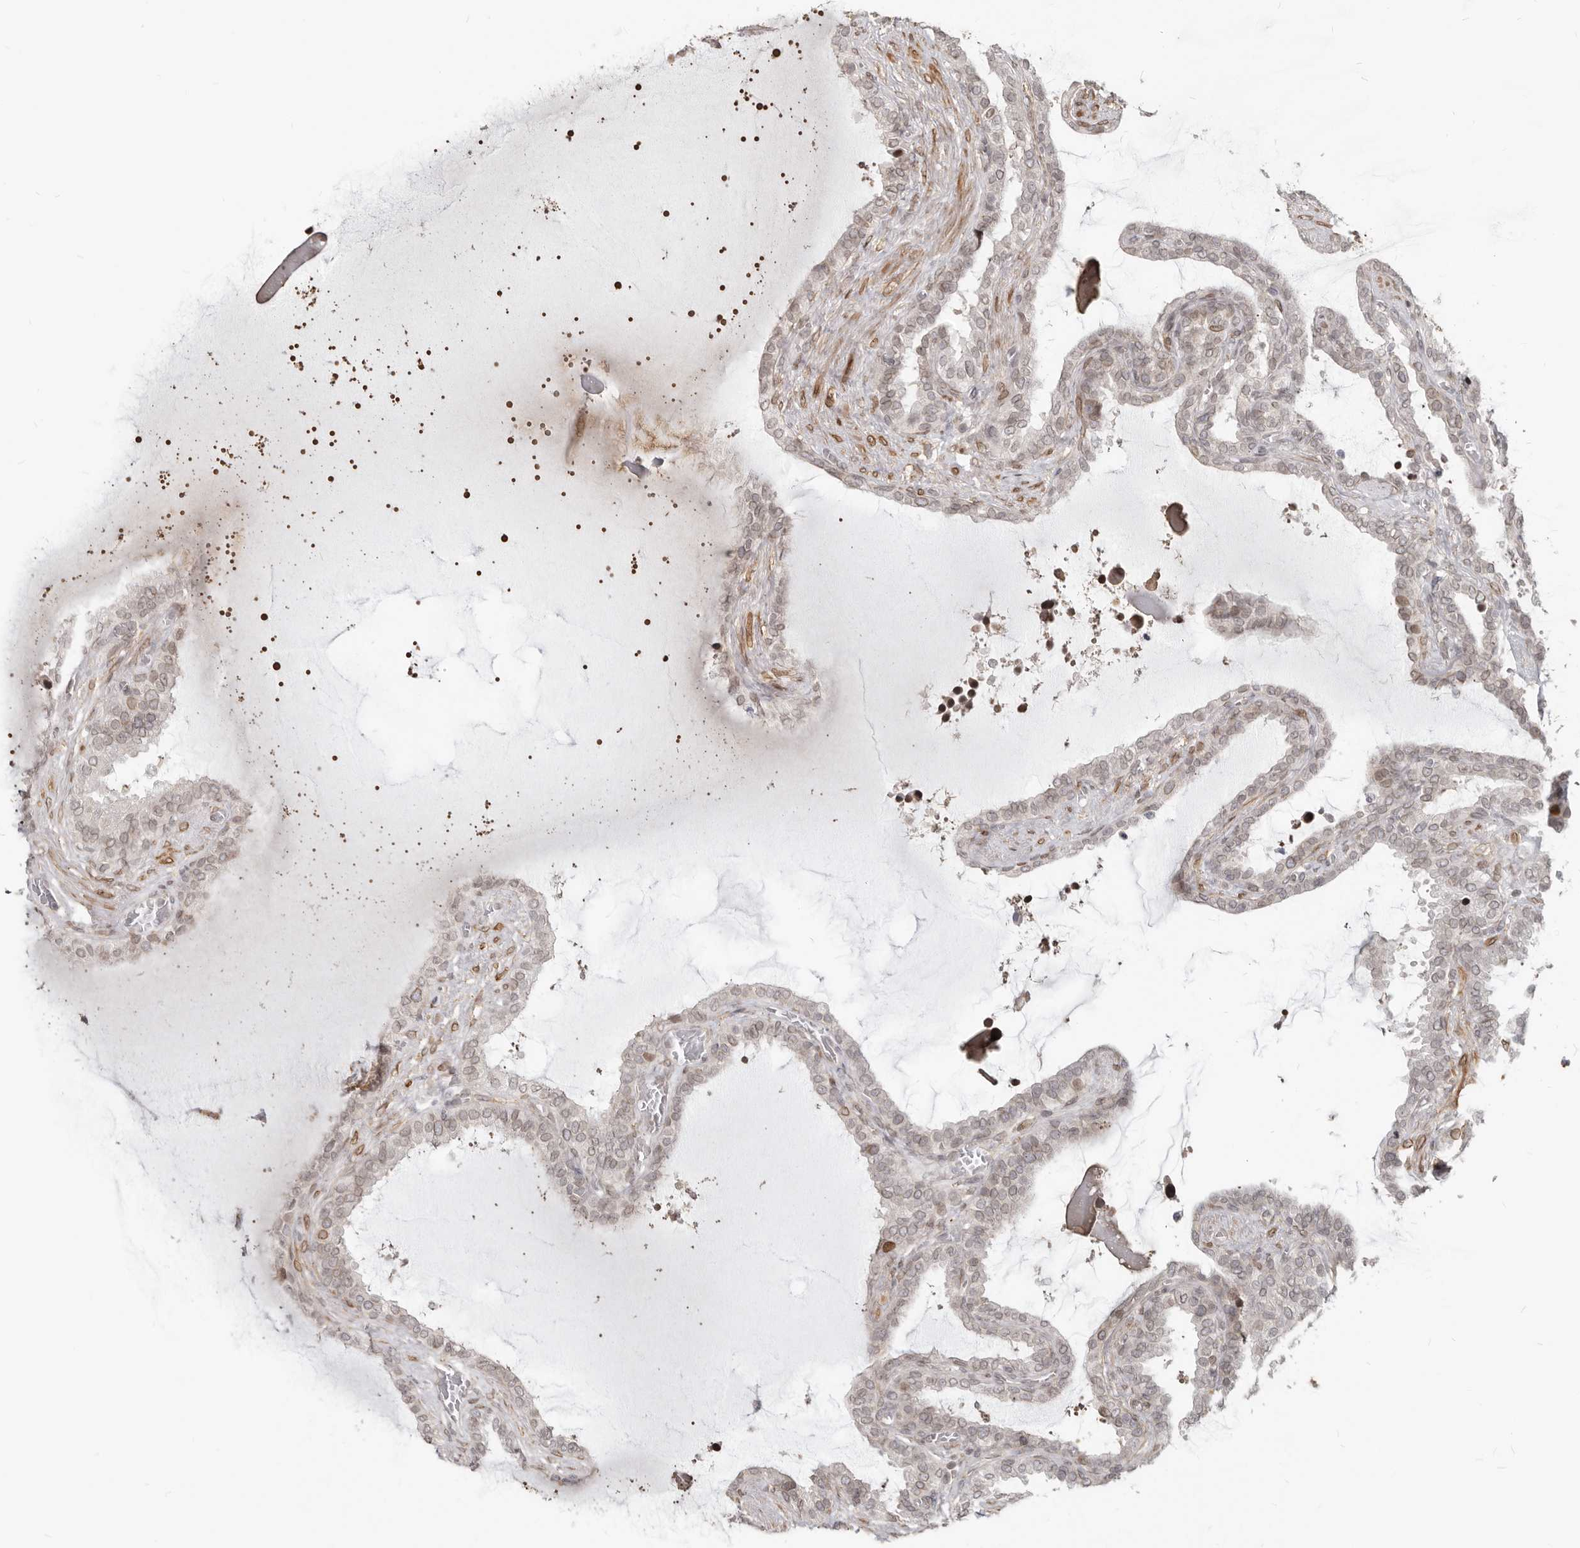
{"staining": {"intensity": "strong", "quantity": "<25%", "location": "cytoplasmic/membranous,nuclear"}, "tissue": "seminal vesicle", "cell_type": "Glandular cells", "image_type": "normal", "snomed": [{"axis": "morphology", "description": "Normal tissue, NOS"}, {"axis": "topography", "description": "Seminal veicle"}], "caption": "Human seminal vesicle stained with a brown dye demonstrates strong cytoplasmic/membranous,nuclear positive staining in approximately <25% of glandular cells.", "gene": "NUP153", "patient": {"sex": "male", "age": 46}}